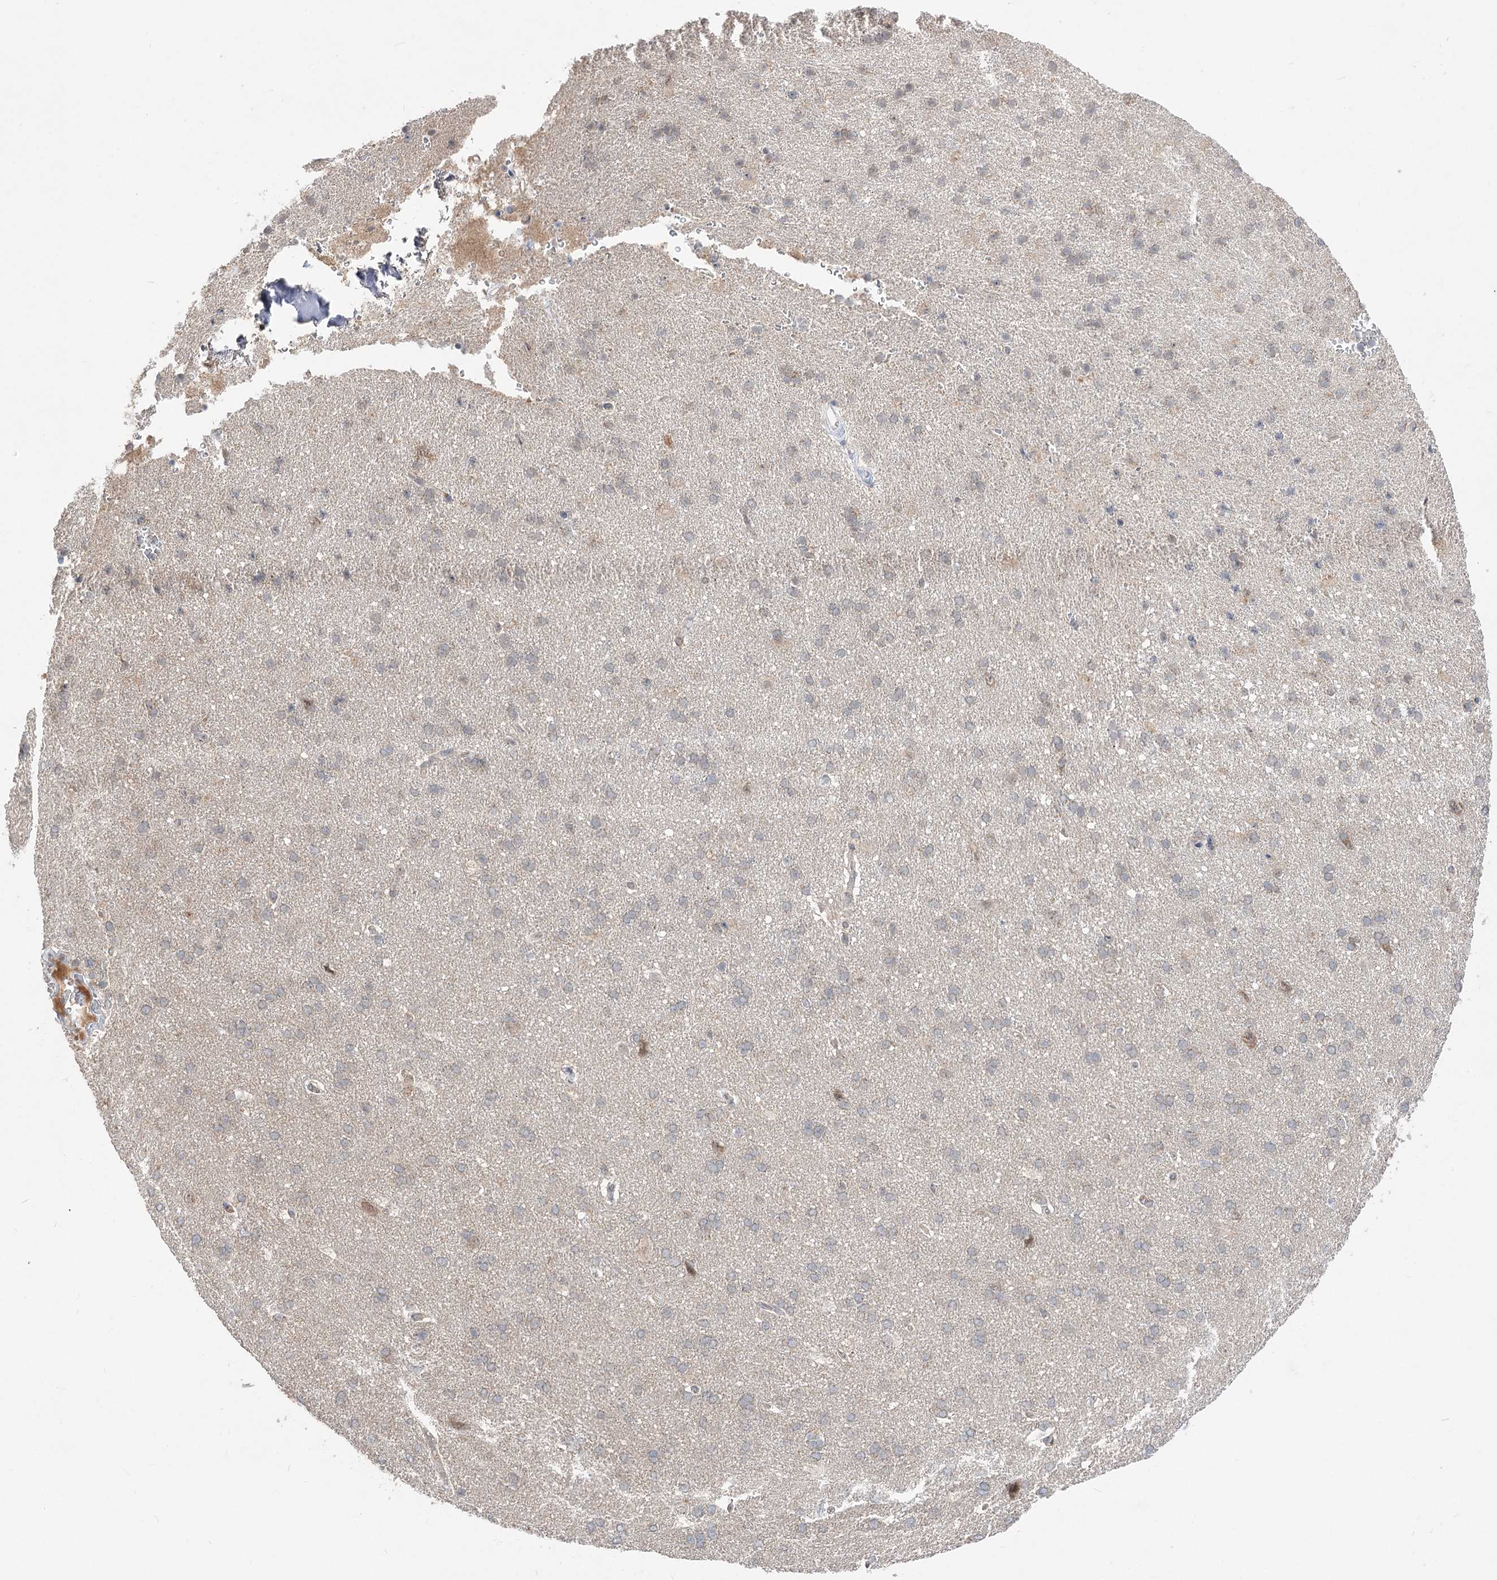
{"staining": {"intensity": "weak", "quantity": "25%-75%", "location": "cytoplasmic/membranous"}, "tissue": "cerebral cortex", "cell_type": "Endothelial cells", "image_type": "normal", "snomed": [{"axis": "morphology", "description": "Normal tissue, NOS"}, {"axis": "topography", "description": "Cerebral cortex"}], "caption": "Immunohistochemical staining of normal human cerebral cortex demonstrates weak cytoplasmic/membranous protein staining in about 25%-75% of endothelial cells.", "gene": "HELT", "patient": {"sex": "male", "age": 62}}